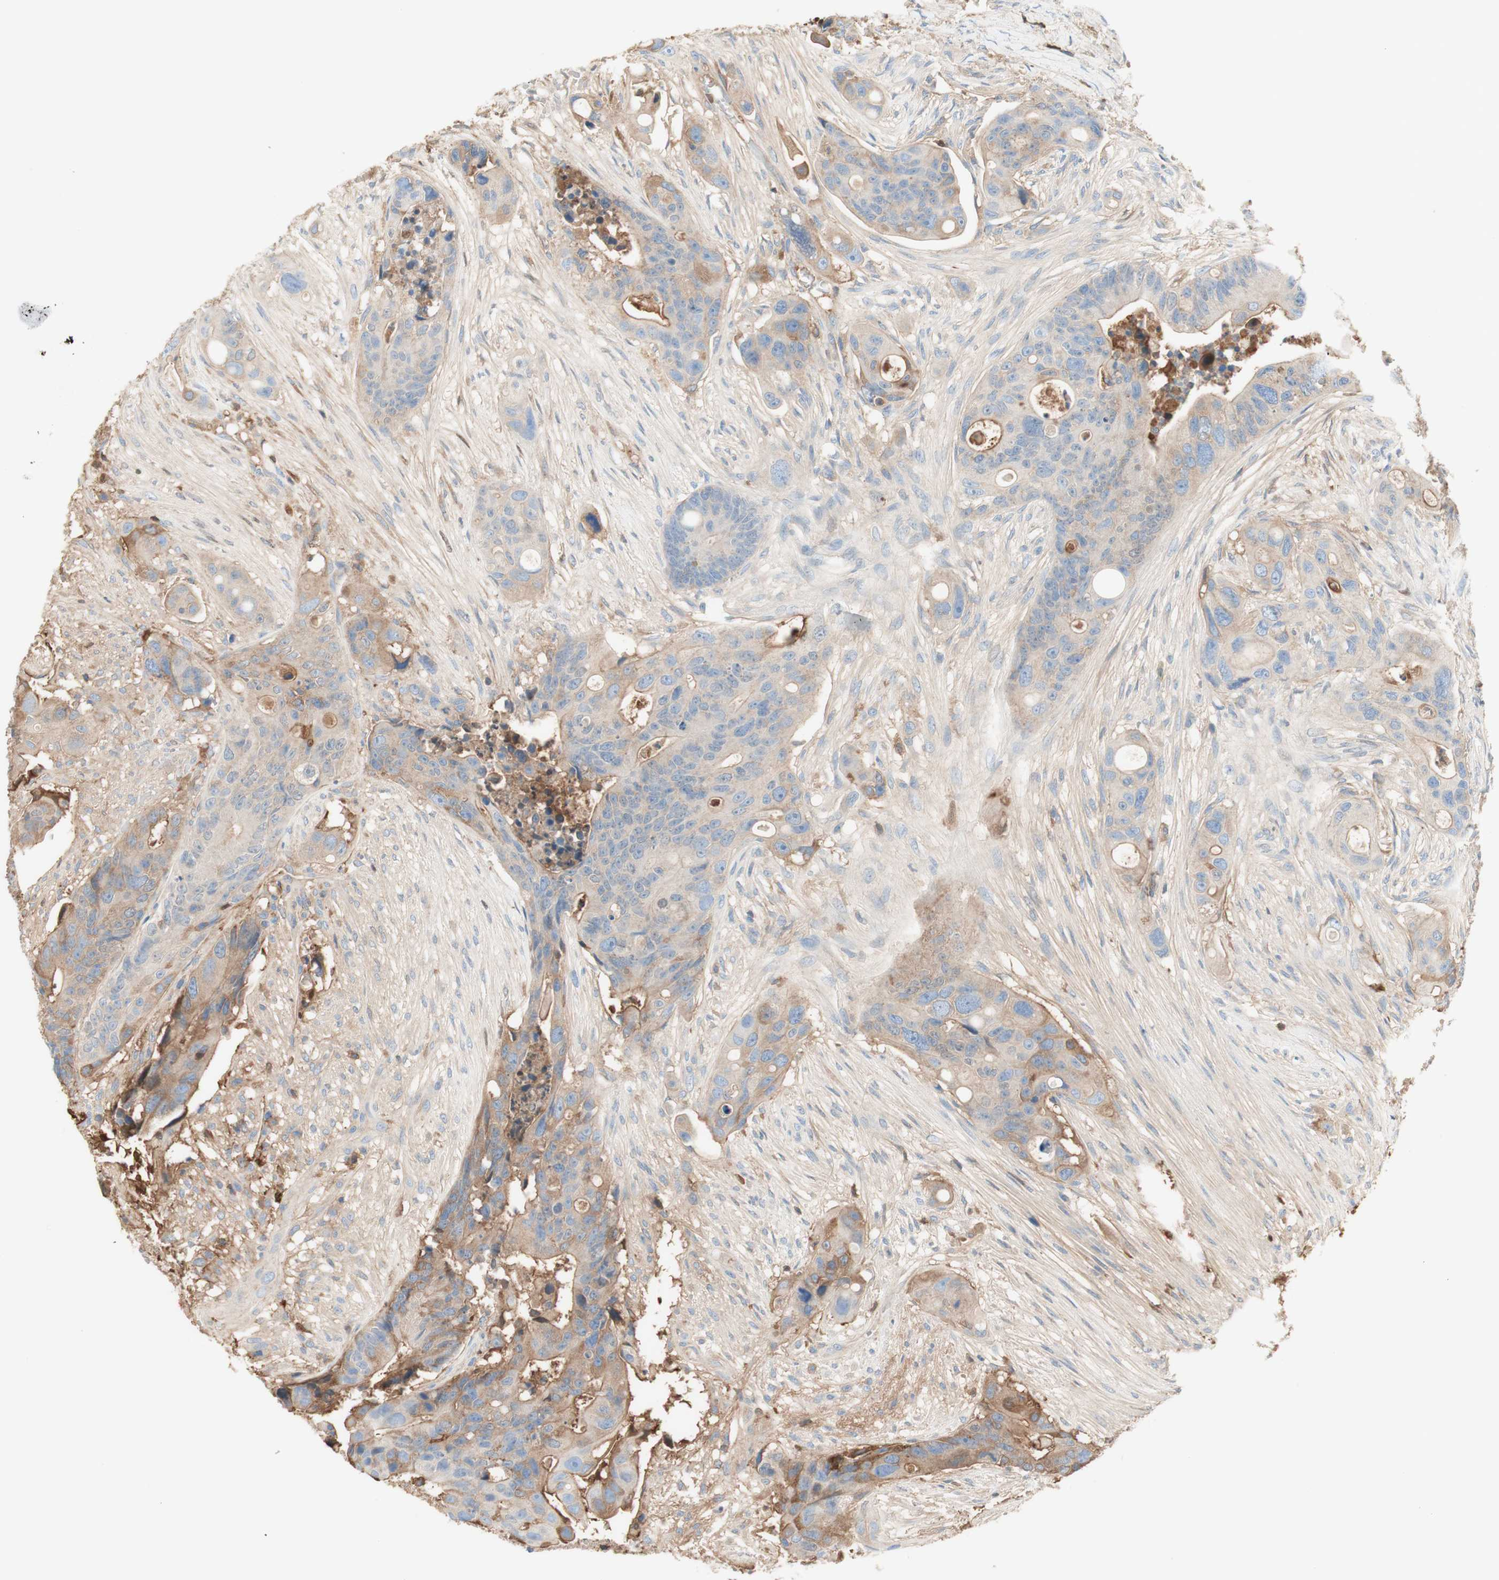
{"staining": {"intensity": "weak", "quantity": ">75%", "location": "cytoplasmic/membranous"}, "tissue": "colorectal cancer", "cell_type": "Tumor cells", "image_type": "cancer", "snomed": [{"axis": "morphology", "description": "Adenocarcinoma, NOS"}, {"axis": "topography", "description": "Colon"}], "caption": "A photomicrograph of colorectal cancer stained for a protein demonstrates weak cytoplasmic/membranous brown staining in tumor cells.", "gene": "KNG1", "patient": {"sex": "female", "age": 57}}